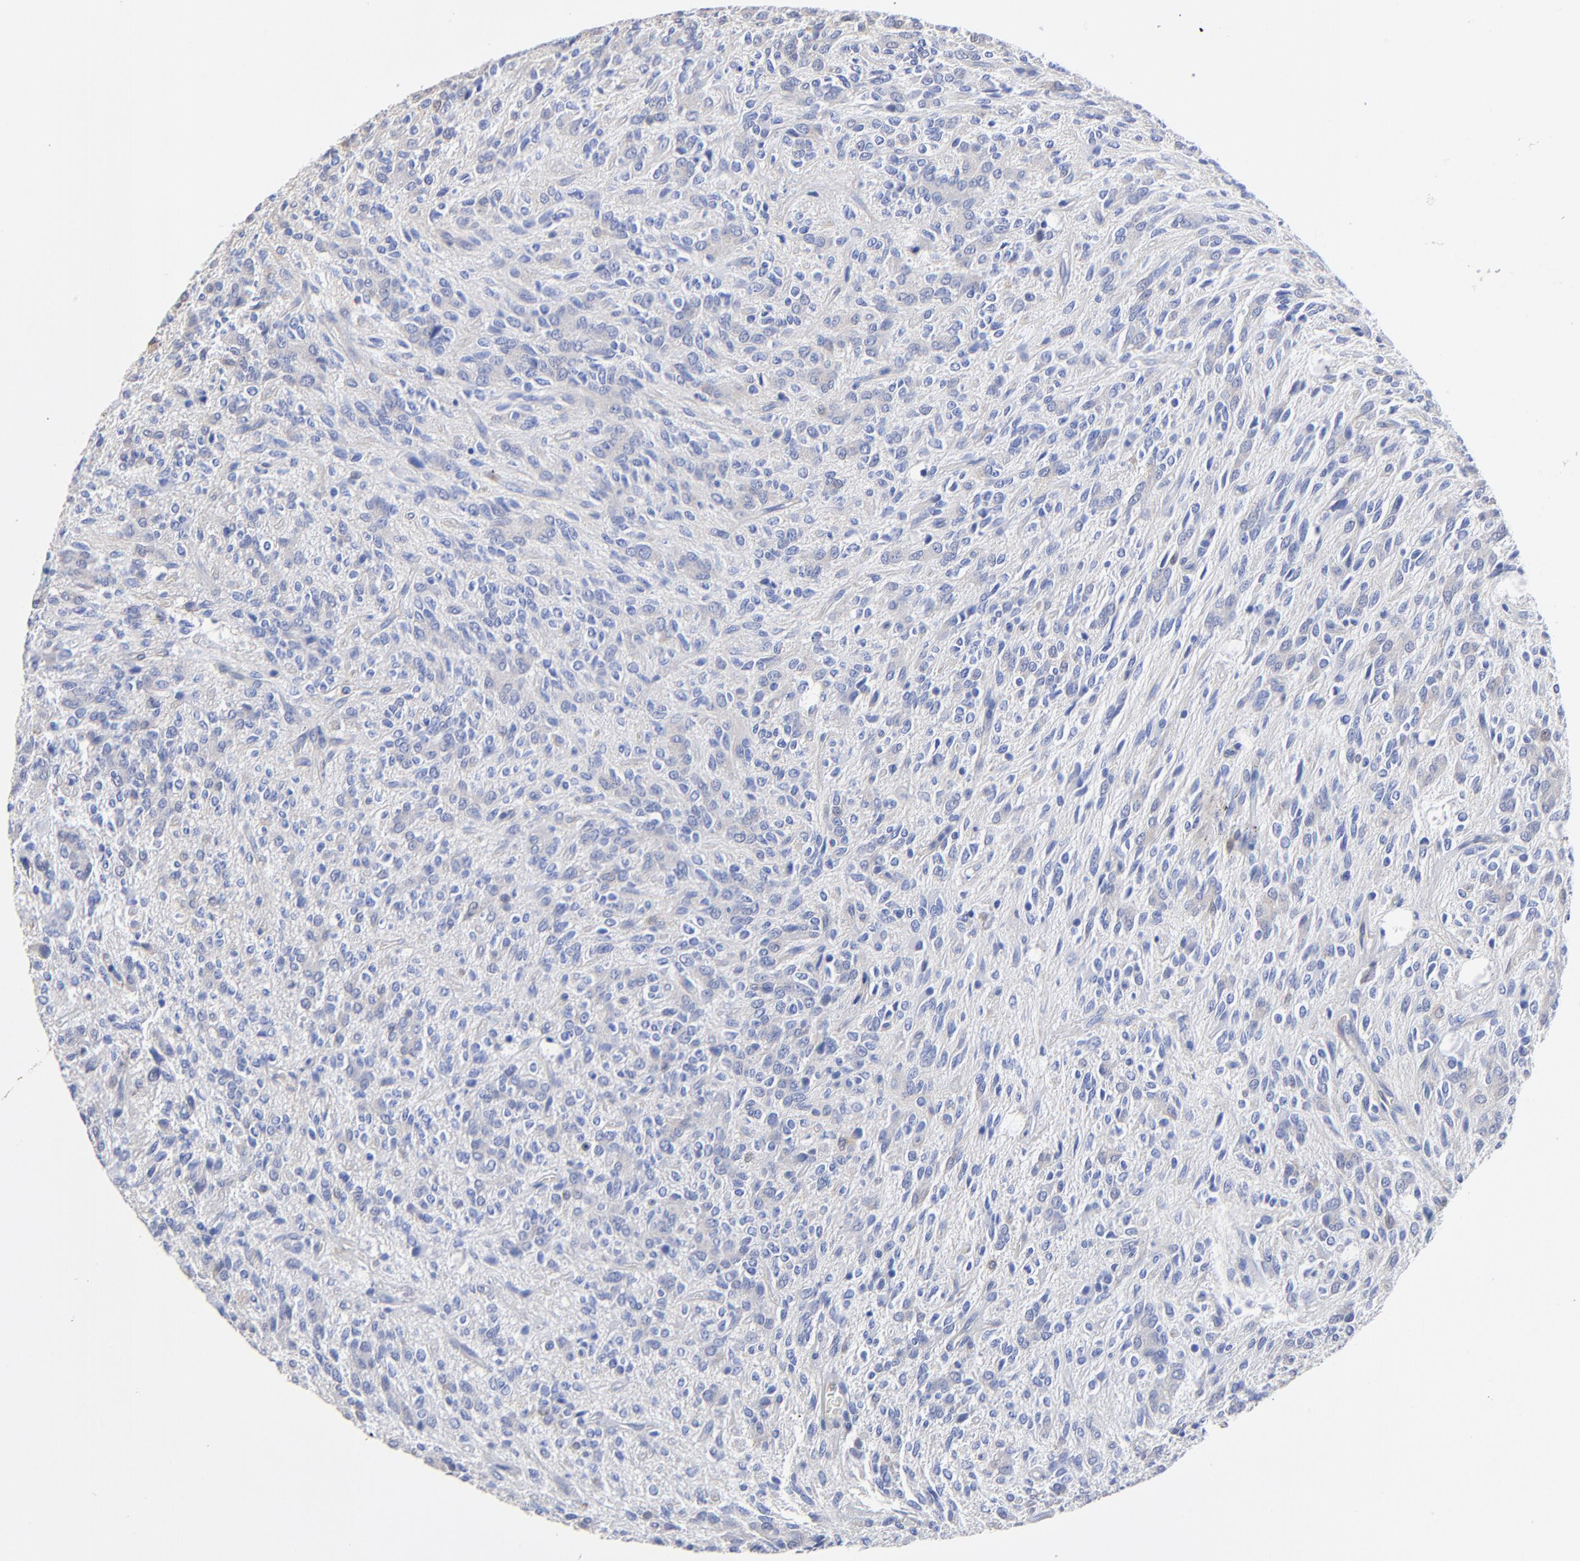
{"staining": {"intensity": "negative", "quantity": "none", "location": "none"}, "tissue": "glioma", "cell_type": "Tumor cells", "image_type": "cancer", "snomed": [{"axis": "morphology", "description": "Glioma, malignant, Low grade"}, {"axis": "topography", "description": "Brain"}], "caption": "A micrograph of human malignant glioma (low-grade) is negative for staining in tumor cells. (Immunohistochemistry (ihc), brightfield microscopy, high magnification).", "gene": "TAGLN2", "patient": {"sex": "female", "age": 15}}